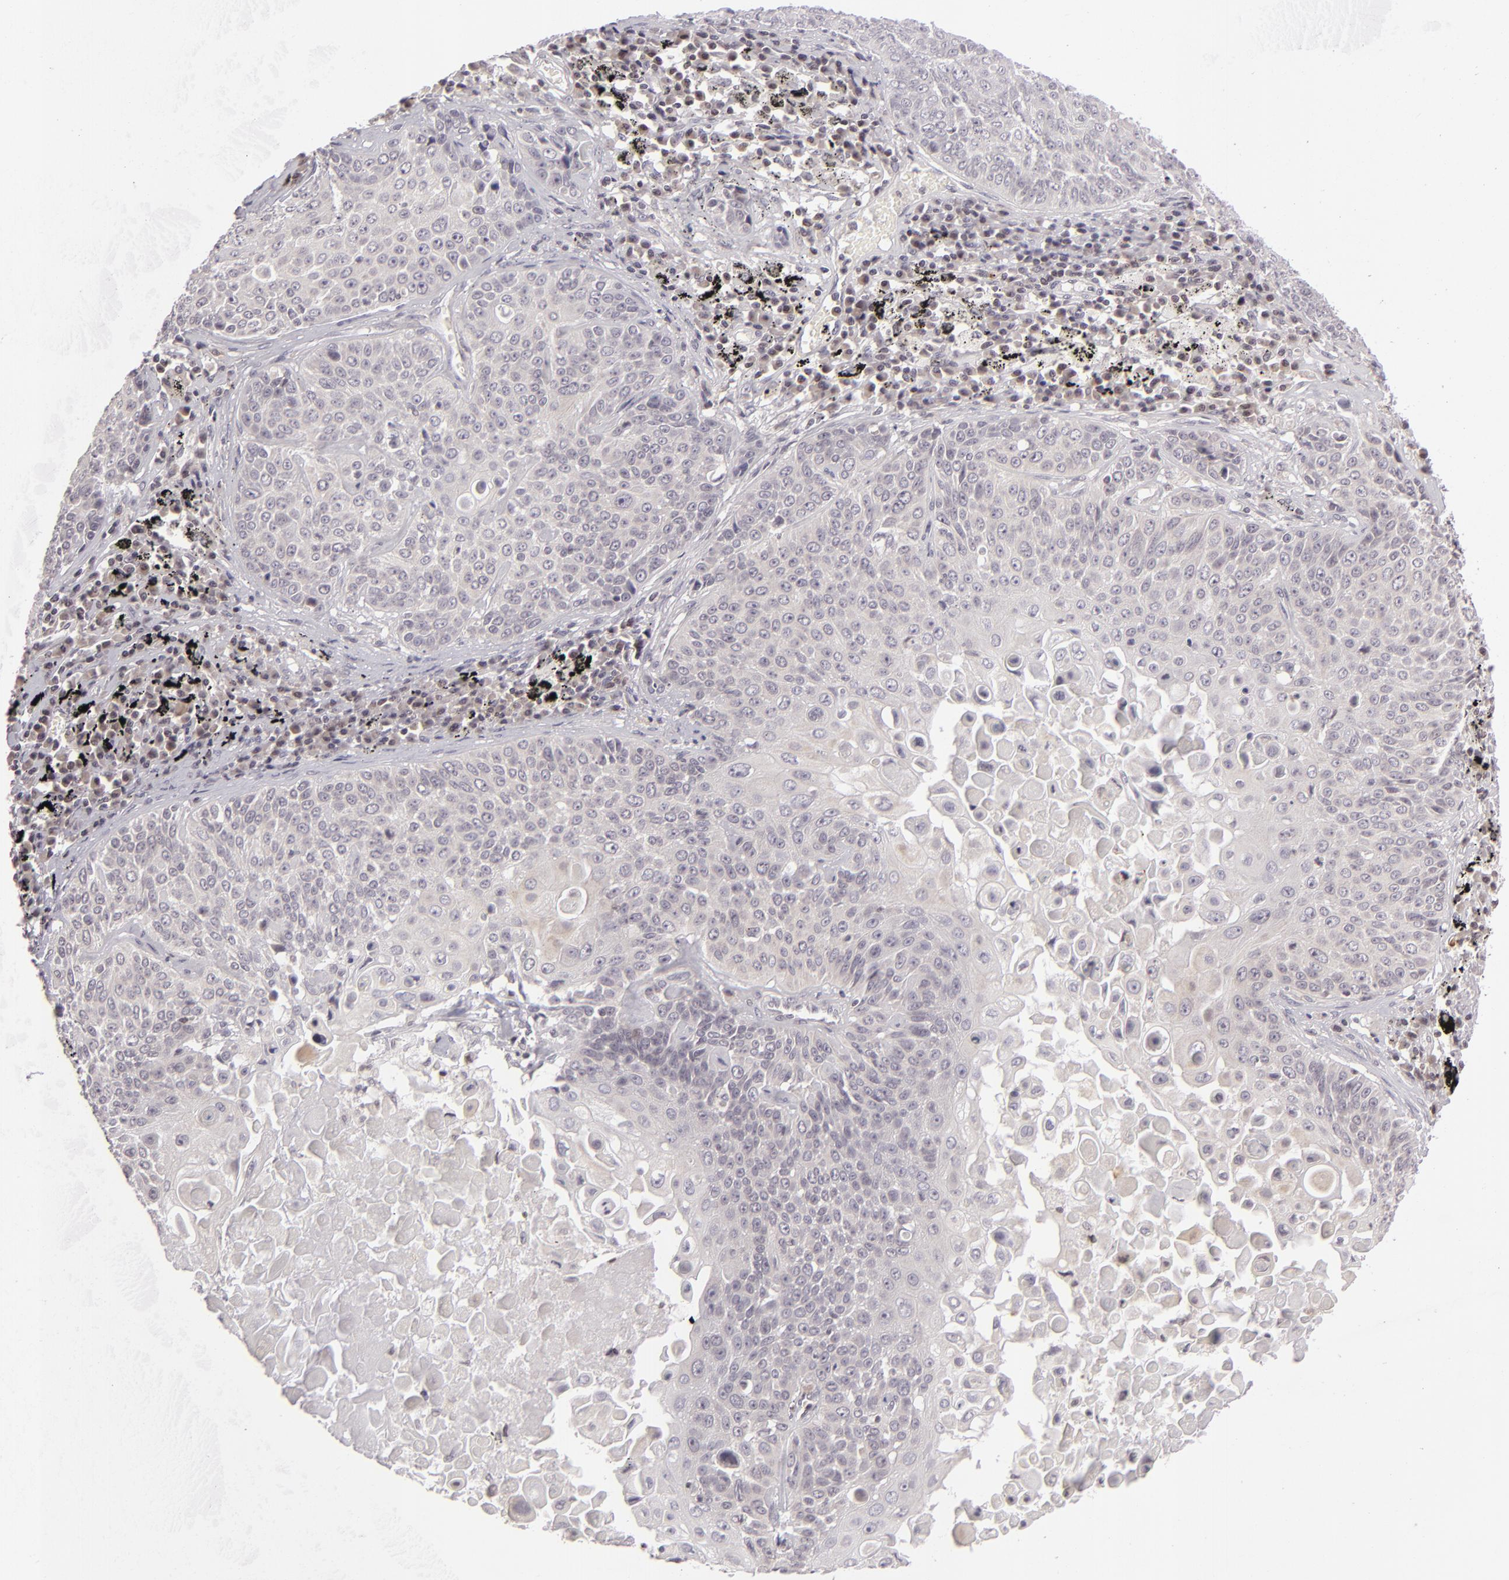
{"staining": {"intensity": "negative", "quantity": "none", "location": "none"}, "tissue": "lung cancer", "cell_type": "Tumor cells", "image_type": "cancer", "snomed": [{"axis": "morphology", "description": "Adenocarcinoma, NOS"}, {"axis": "topography", "description": "Lung"}], "caption": "This is an immunohistochemistry image of lung adenocarcinoma. There is no staining in tumor cells.", "gene": "AKAP6", "patient": {"sex": "male", "age": 60}}